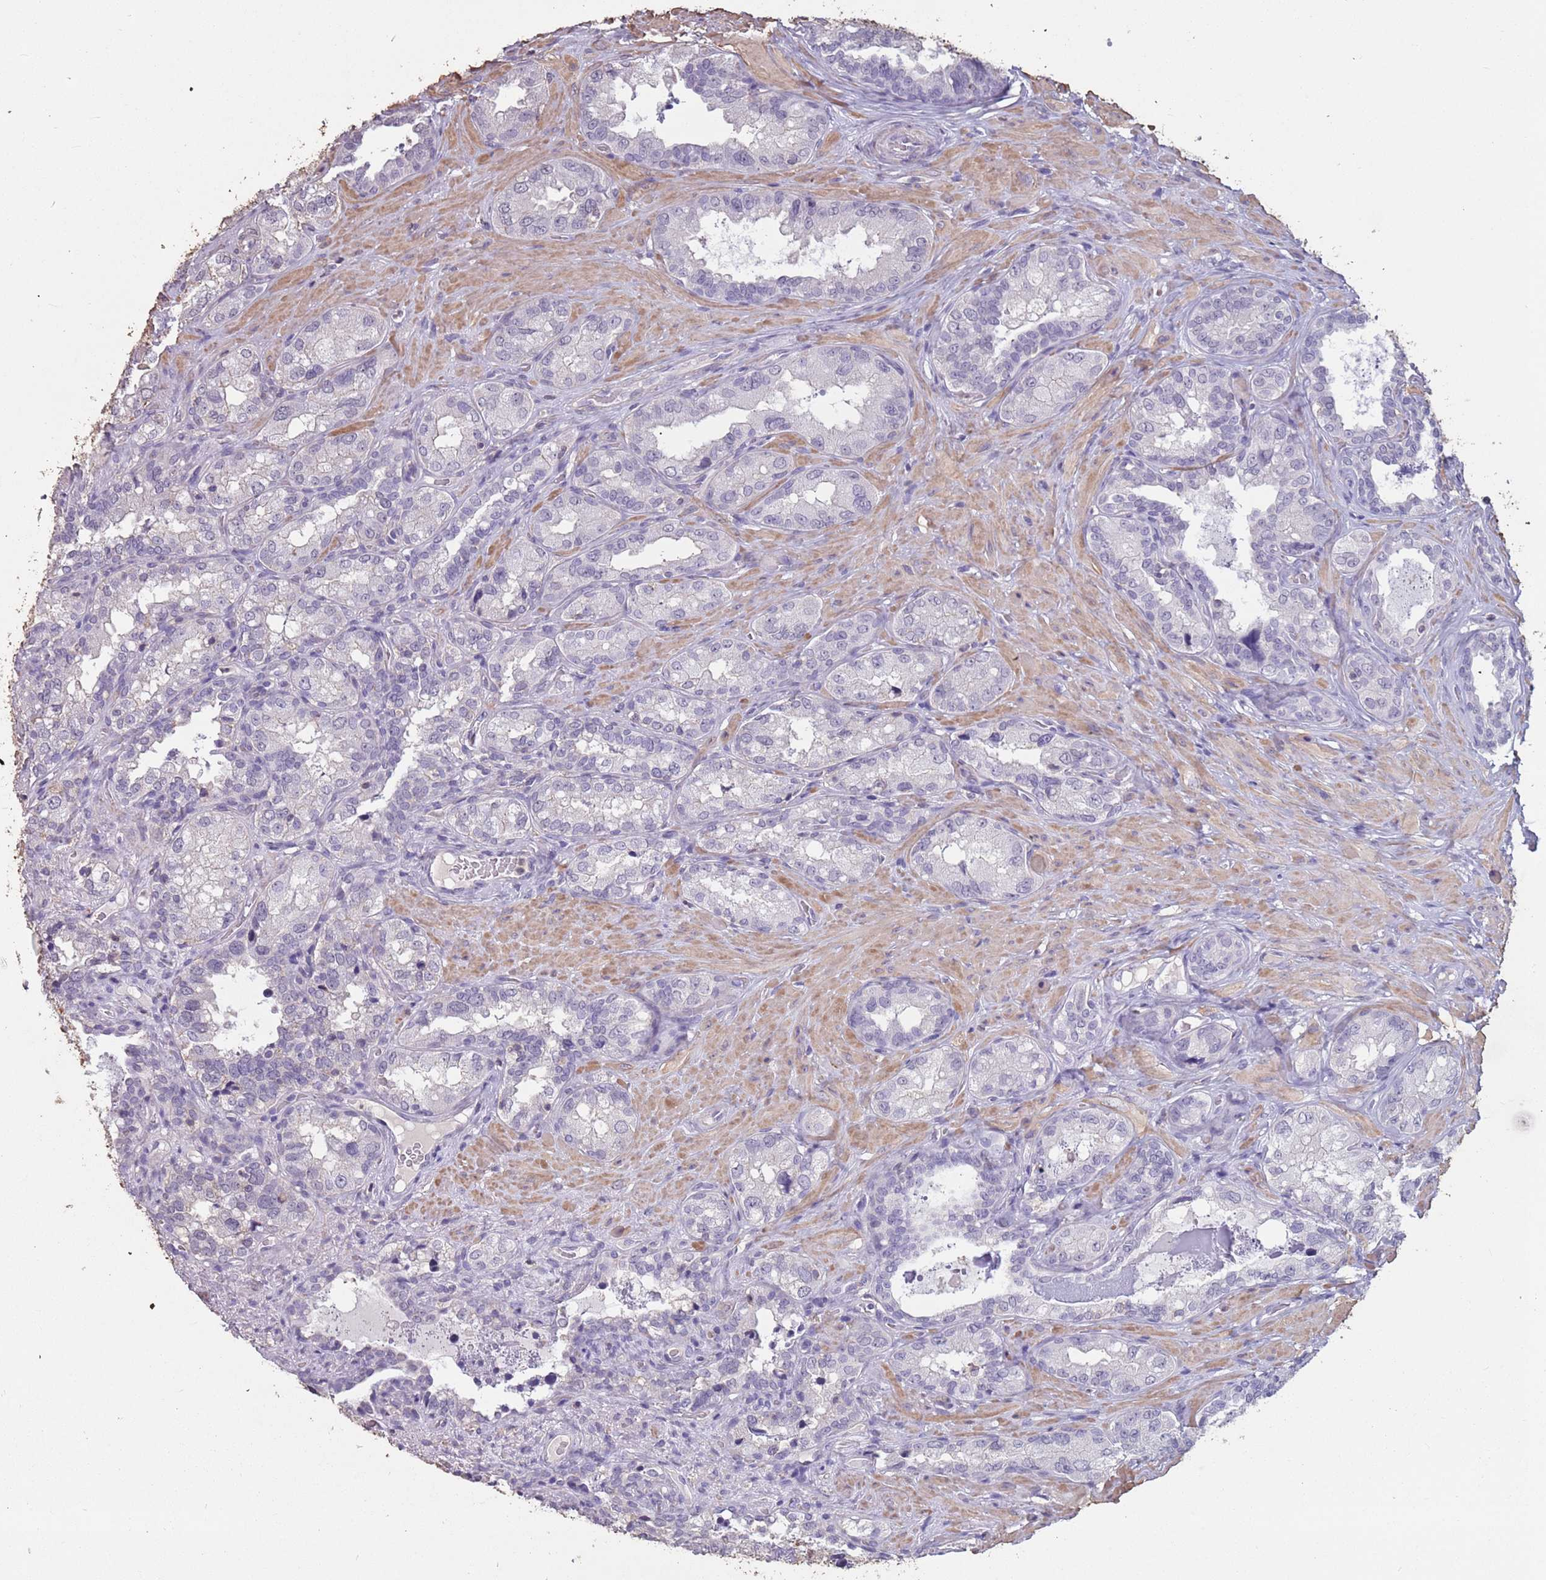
{"staining": {"intensity": "negative", "quantity": "none", "location": "none"}, "tissue": "seminal vesicle", "cell_type": "Glandular cells", "image_type": "normal", "snomed": [{"axis": "morphology", "description": "Normal tissue, NOS"}, {"axis": "topography", "description": "Seminal veicle"}, {"axis": "topography", "description": "Peripheral nerve tissue"}], "caption": "Immunohistochemistry histopathology image of normal seminal vesicle: human seminal vesicle stained with DAB (3,3'-diaminobenzidine) shows no significant protein positivity in glandular cells. (DAB (3,3'-diaminobenzidine) immunohistochemistry, high magnification).", "gene": "SUN5", "patient": {"sex": "male", "age": 67}}